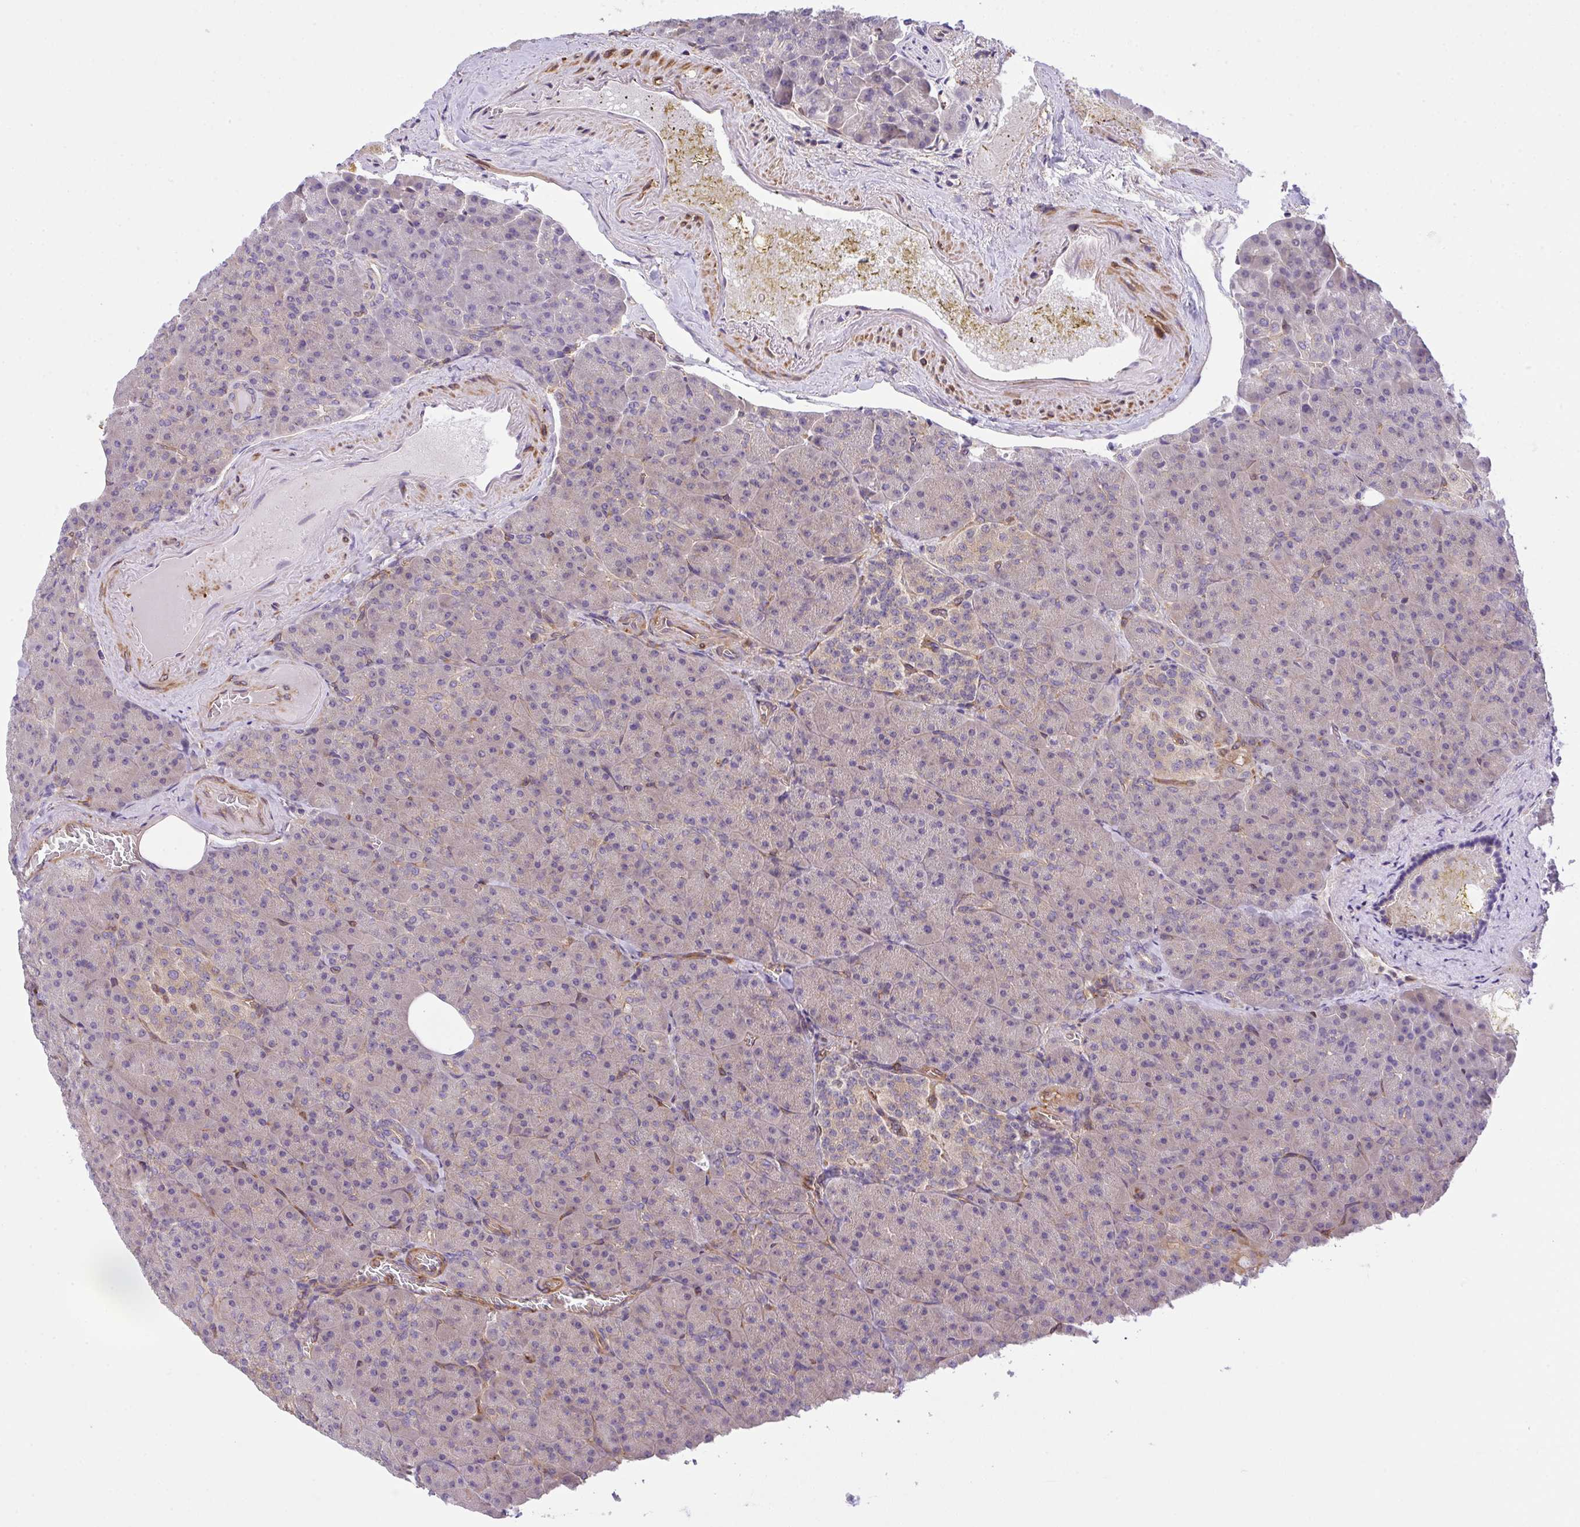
{"staining": {"intensity": "weak", "quantity": "<25%", "location": "cytoplasmic/membranous"}, "tissue": "pancreas", "cell_type": "Exocrine glandular cells", "image_type": "normal", "snomed": [{"axis": "morphology", "description": "Normal tissue, NOS"}, {"axis": "topography", "description": "Pancreas"}], "caption": "Histopathology image shows no significant protein positivity in exocrine glandular cells of benign pancreas.", "gene": "TMEM229A", "patient": {"sex": "female", "age": 74}}